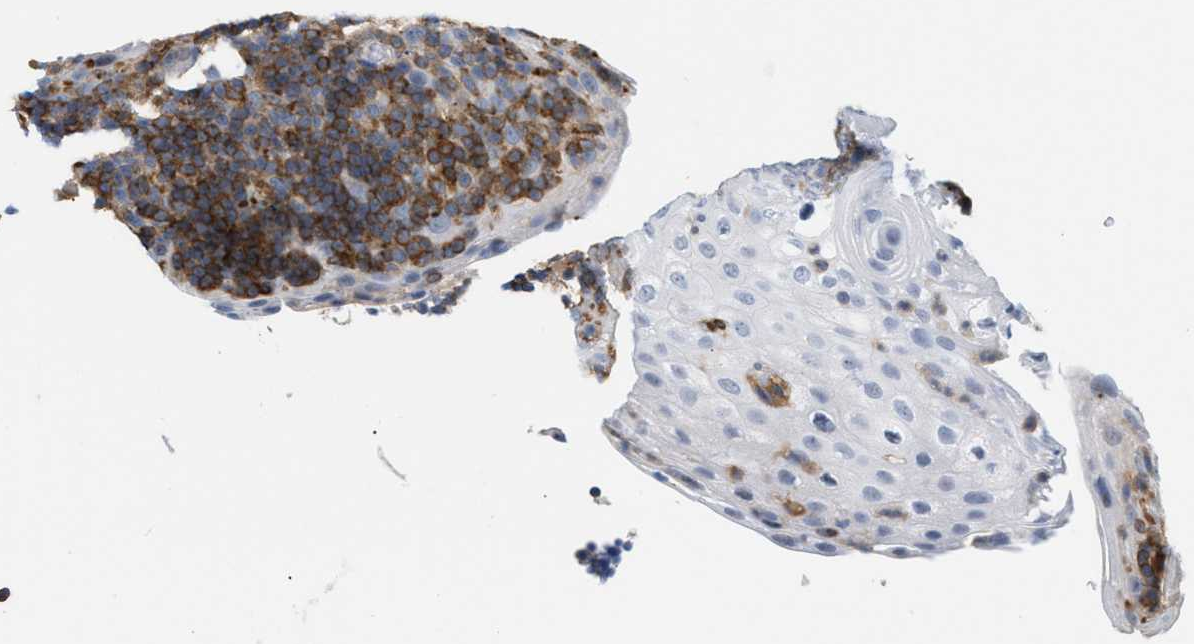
{"staining": {"intensity": "strong", "quantity": "<25%", "location": "cytoplasmic/membranous"}, "tissue": "tonsil", "cell_type": "Germinal center cells", "image_type": "normal", "snomed": [{"axis": "morphology", "description": "Normal tissue, NOS"}, {"axis": "topography", "description": "Tonsil"}], "caption": "A medium amount of strong cytoplasmic/membranous positivity is identified in approximately <25% of germinal center cells in normal tonsil. (IHC, brightfield microscopy, high magnification).", "gene": "IL16", "patient": {"sex": "male", "age": 37}}